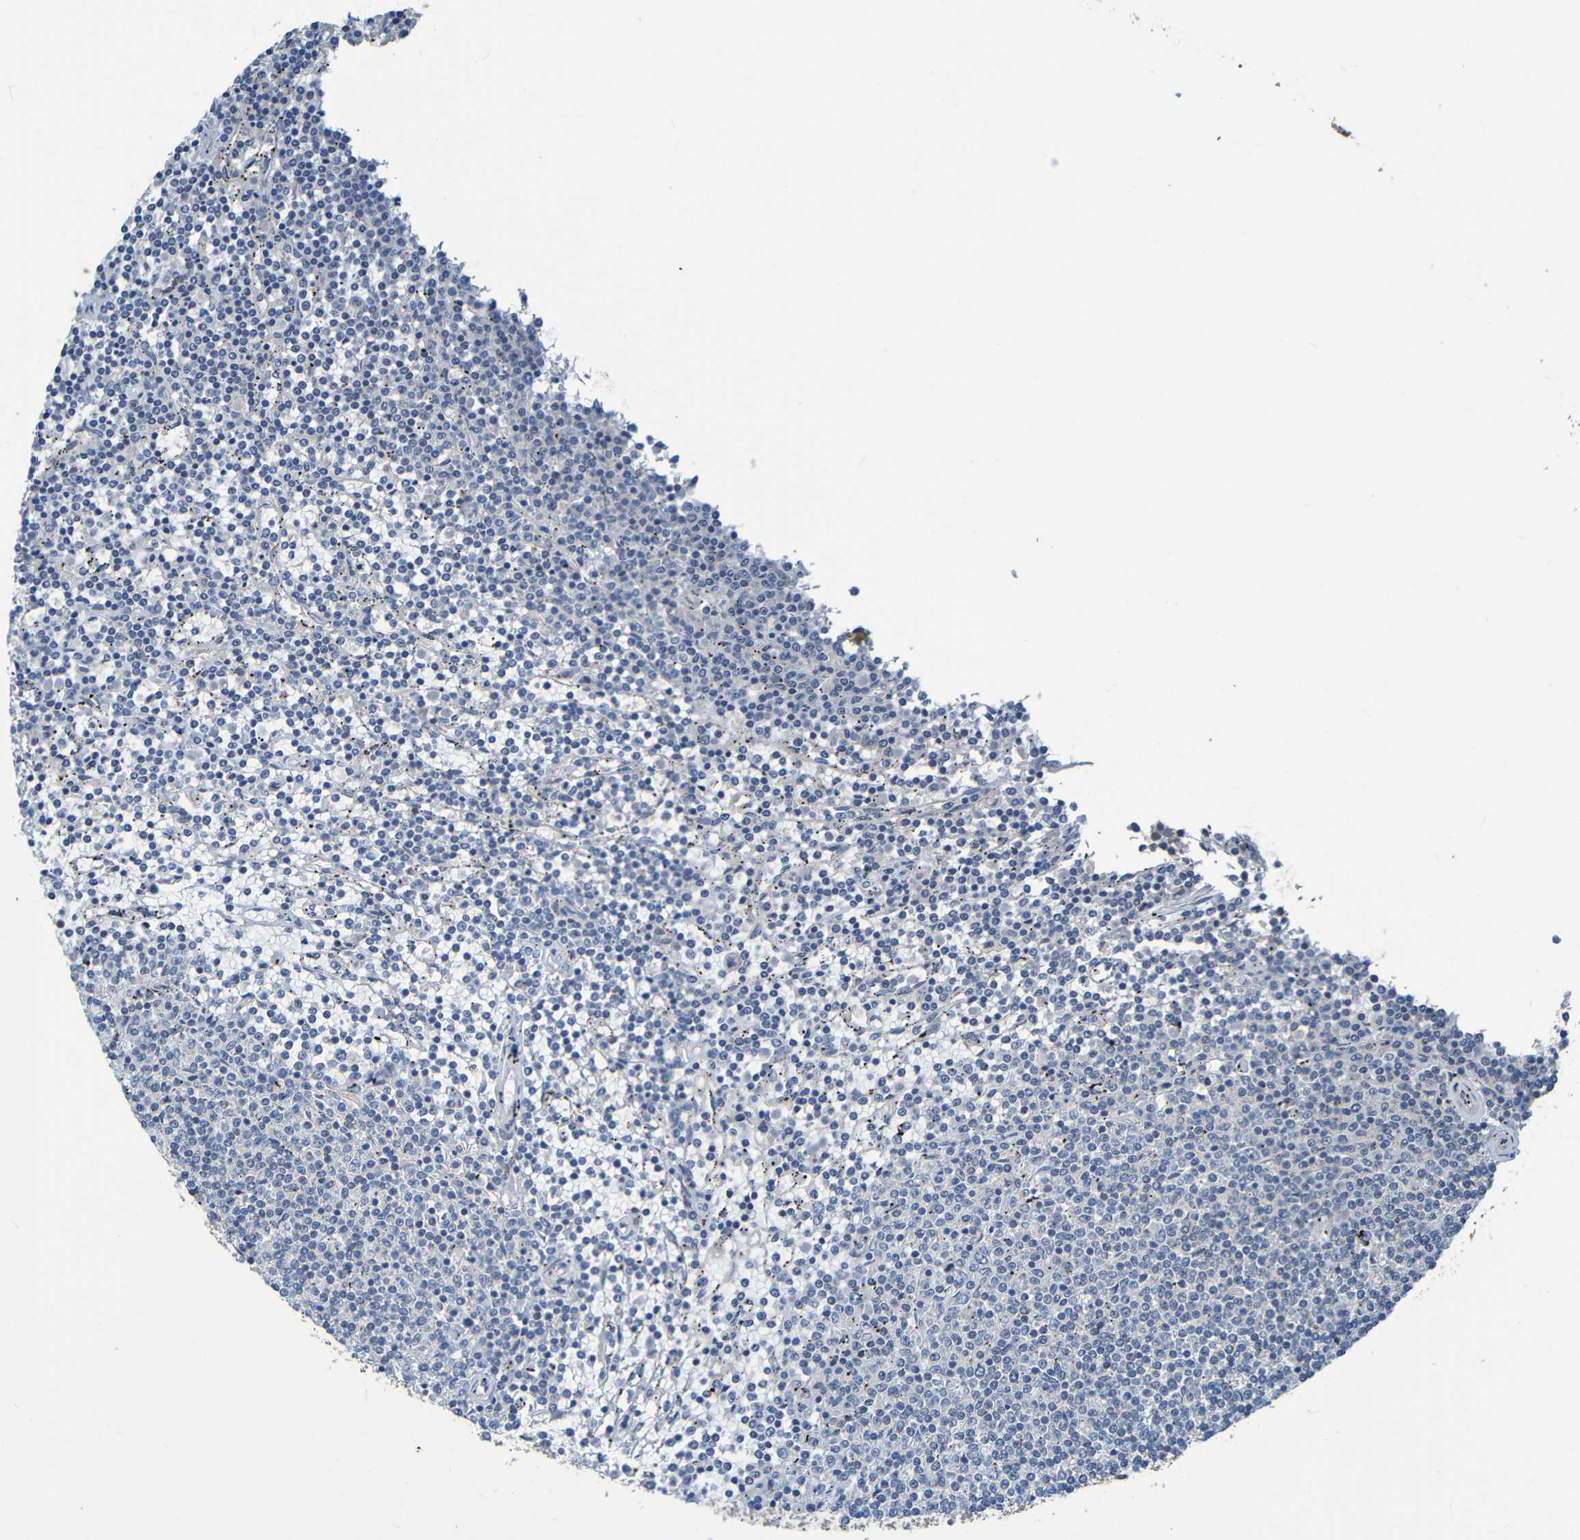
{"staining": {"intensity": "negative", "quantity": "none", "location": "none"}, "tissue": "lymphoma", "cell_type": "Tumor cells", "image_type": "cancer", "snomed": [{"axis": "morphology", "description": "Malignant lymphoma, non-Hodgkin's type, Low grade"}, {"axis": "topography", "description": "Spleen"}], "caption": "DAB (3,3'-diaminobenzidine) immunohistochemical staining of low-grade malignant lymphoma, non-Hodgkin's type demonstrates no significant staining in tumor cells.", "gene": "CYP4F2", "patient": {"sex": "female", "age": 50}}